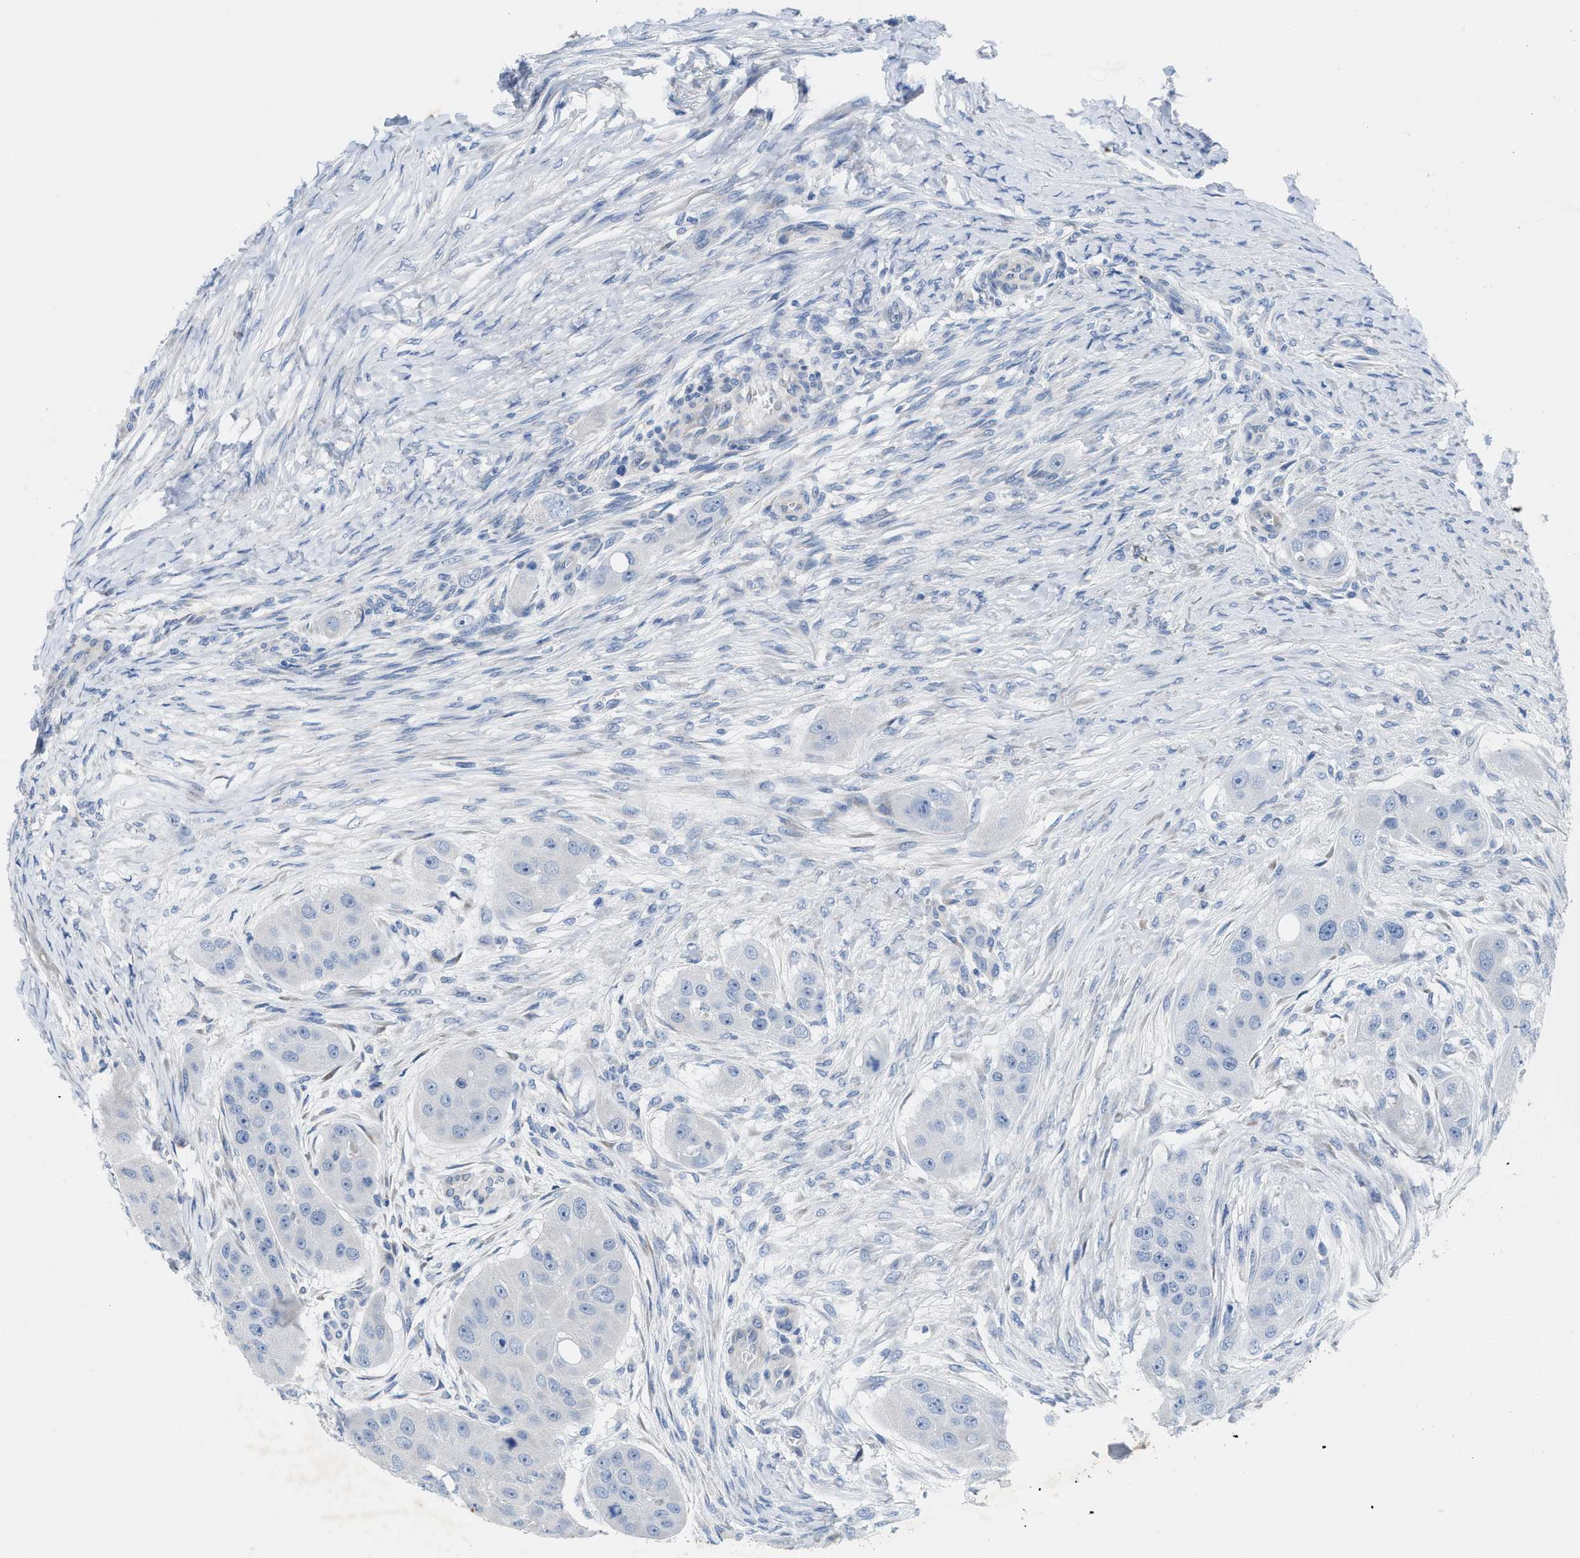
{"staining": {"intensity": "negative", "quantity": "none", "location": "none"}, "tissue": "head and neck cancer", "cell_type": "Tumor cells", "image_type": "cancer", "snomed": [{"axis": "morphology", "description": "Normal tissue, NOS"}, {"axis": "morphology", "description": "Squamous cell carcinoma, NOS"}, {"axis": "topography", "description": "Skeletal muscle"}, {"axis": "topography", "description": "Head-Neck"}], "caption": "The photomicrograph displays no staining of tumor cells in head and neck cancer.", "gene": "CPA2", "patient": {"sex": "male", "age": 51}}